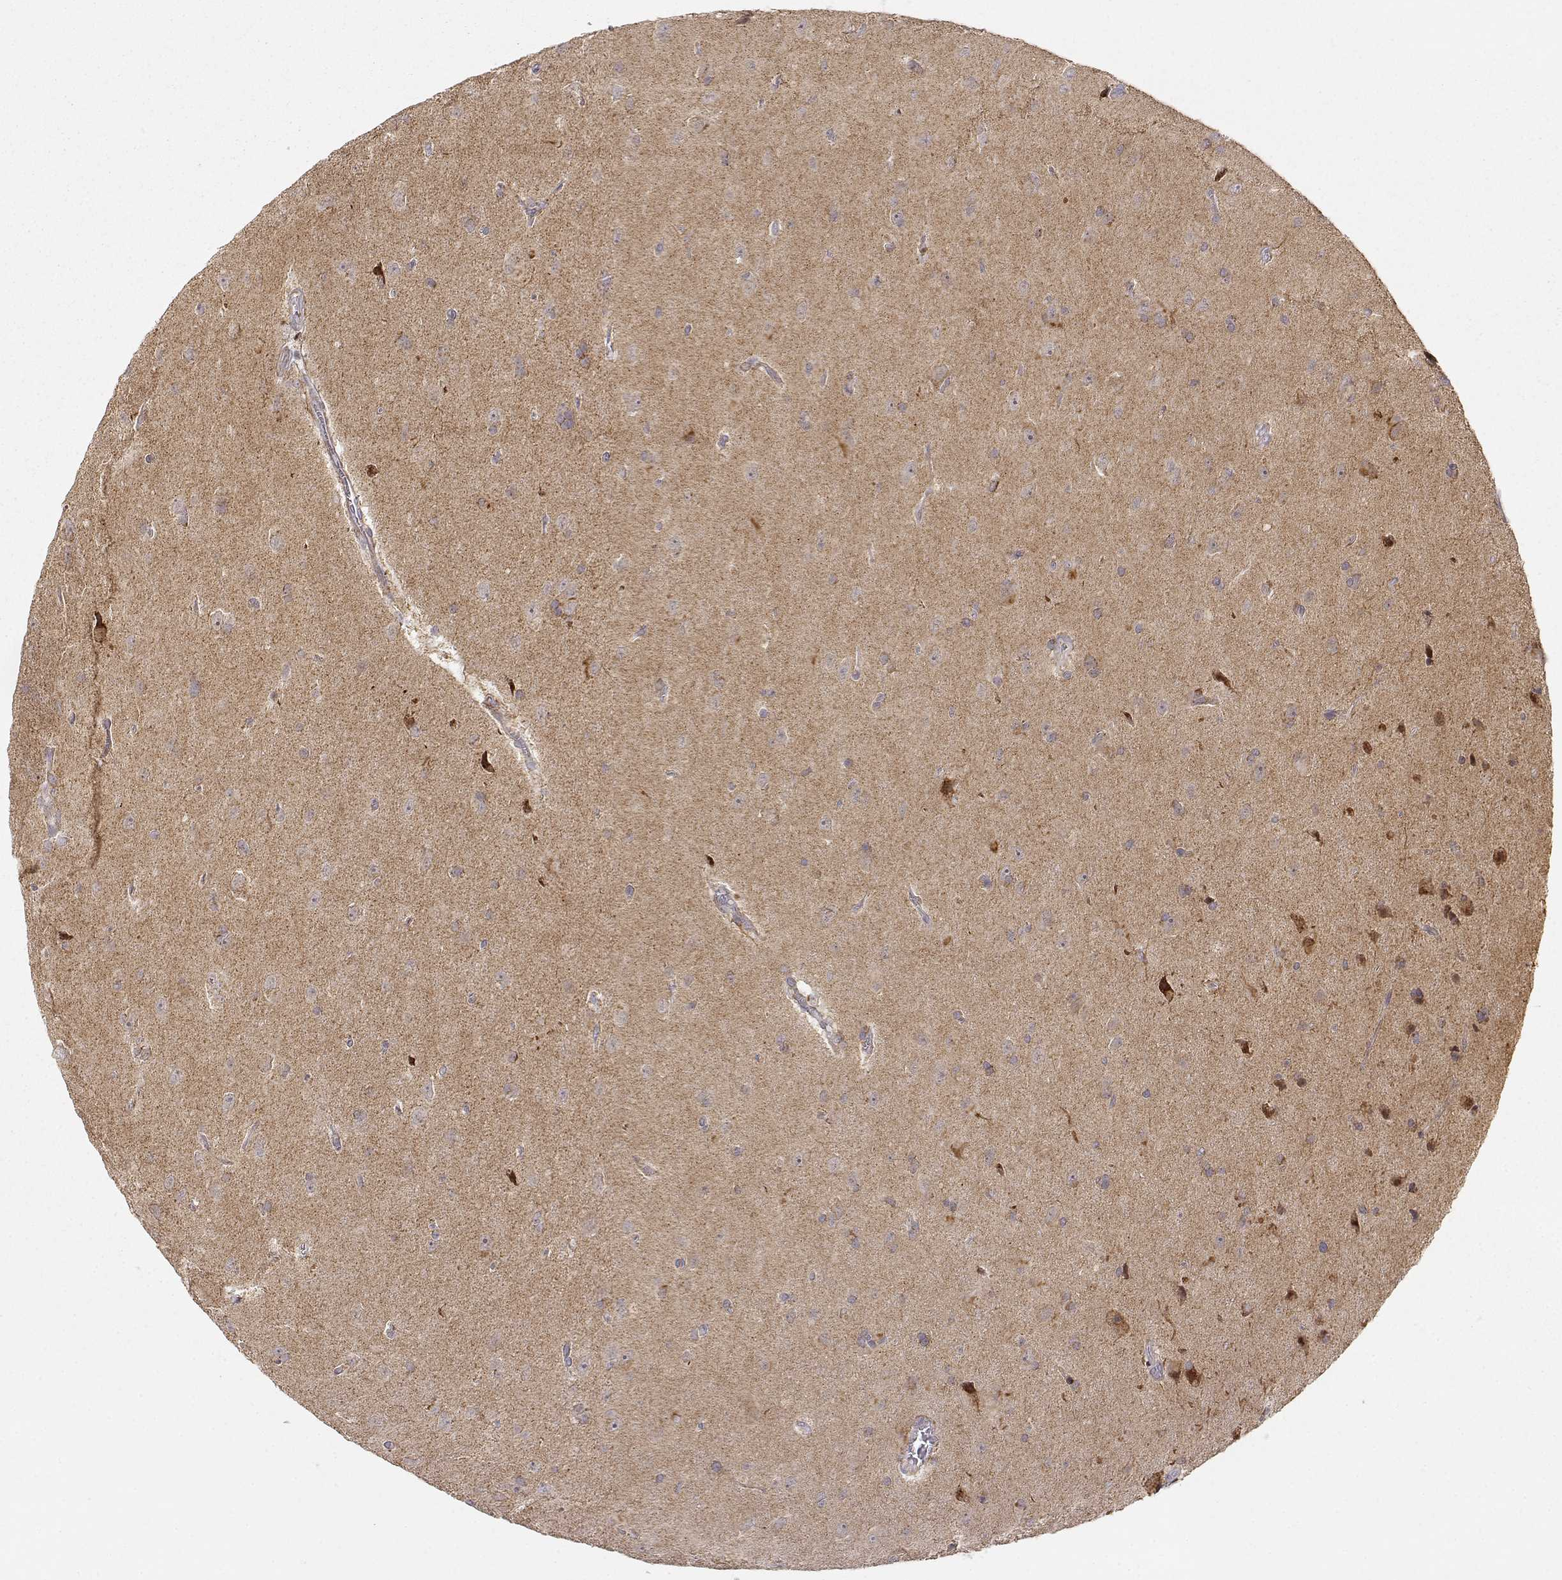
{"staining": {"intensity": "weak", "quantity": ">75%", "location": "cytoplasmic/membranous"}, "tissue": "glioma", "cell_type": "Tumor cells", "image_type": "cancer", "snomed": [{"axis": "morphology", "description": "Glioma, malignant, Low grade"}, {"axis": "topography", "description": "Brain"}], "caption": "DAB immunohistochemical staining of human malignant low-grade glioma shows weak cytoplasmic/membranous protein positivity in about >75% of tumor cells. Using DAB (3,3'-diaminobenzidine) (brown) and hematoxylin (blue) stains, captured at high magnification using brightfield microscopy.", "gene": "EXOG", "patient": {"sex": "male", "age": 58}}